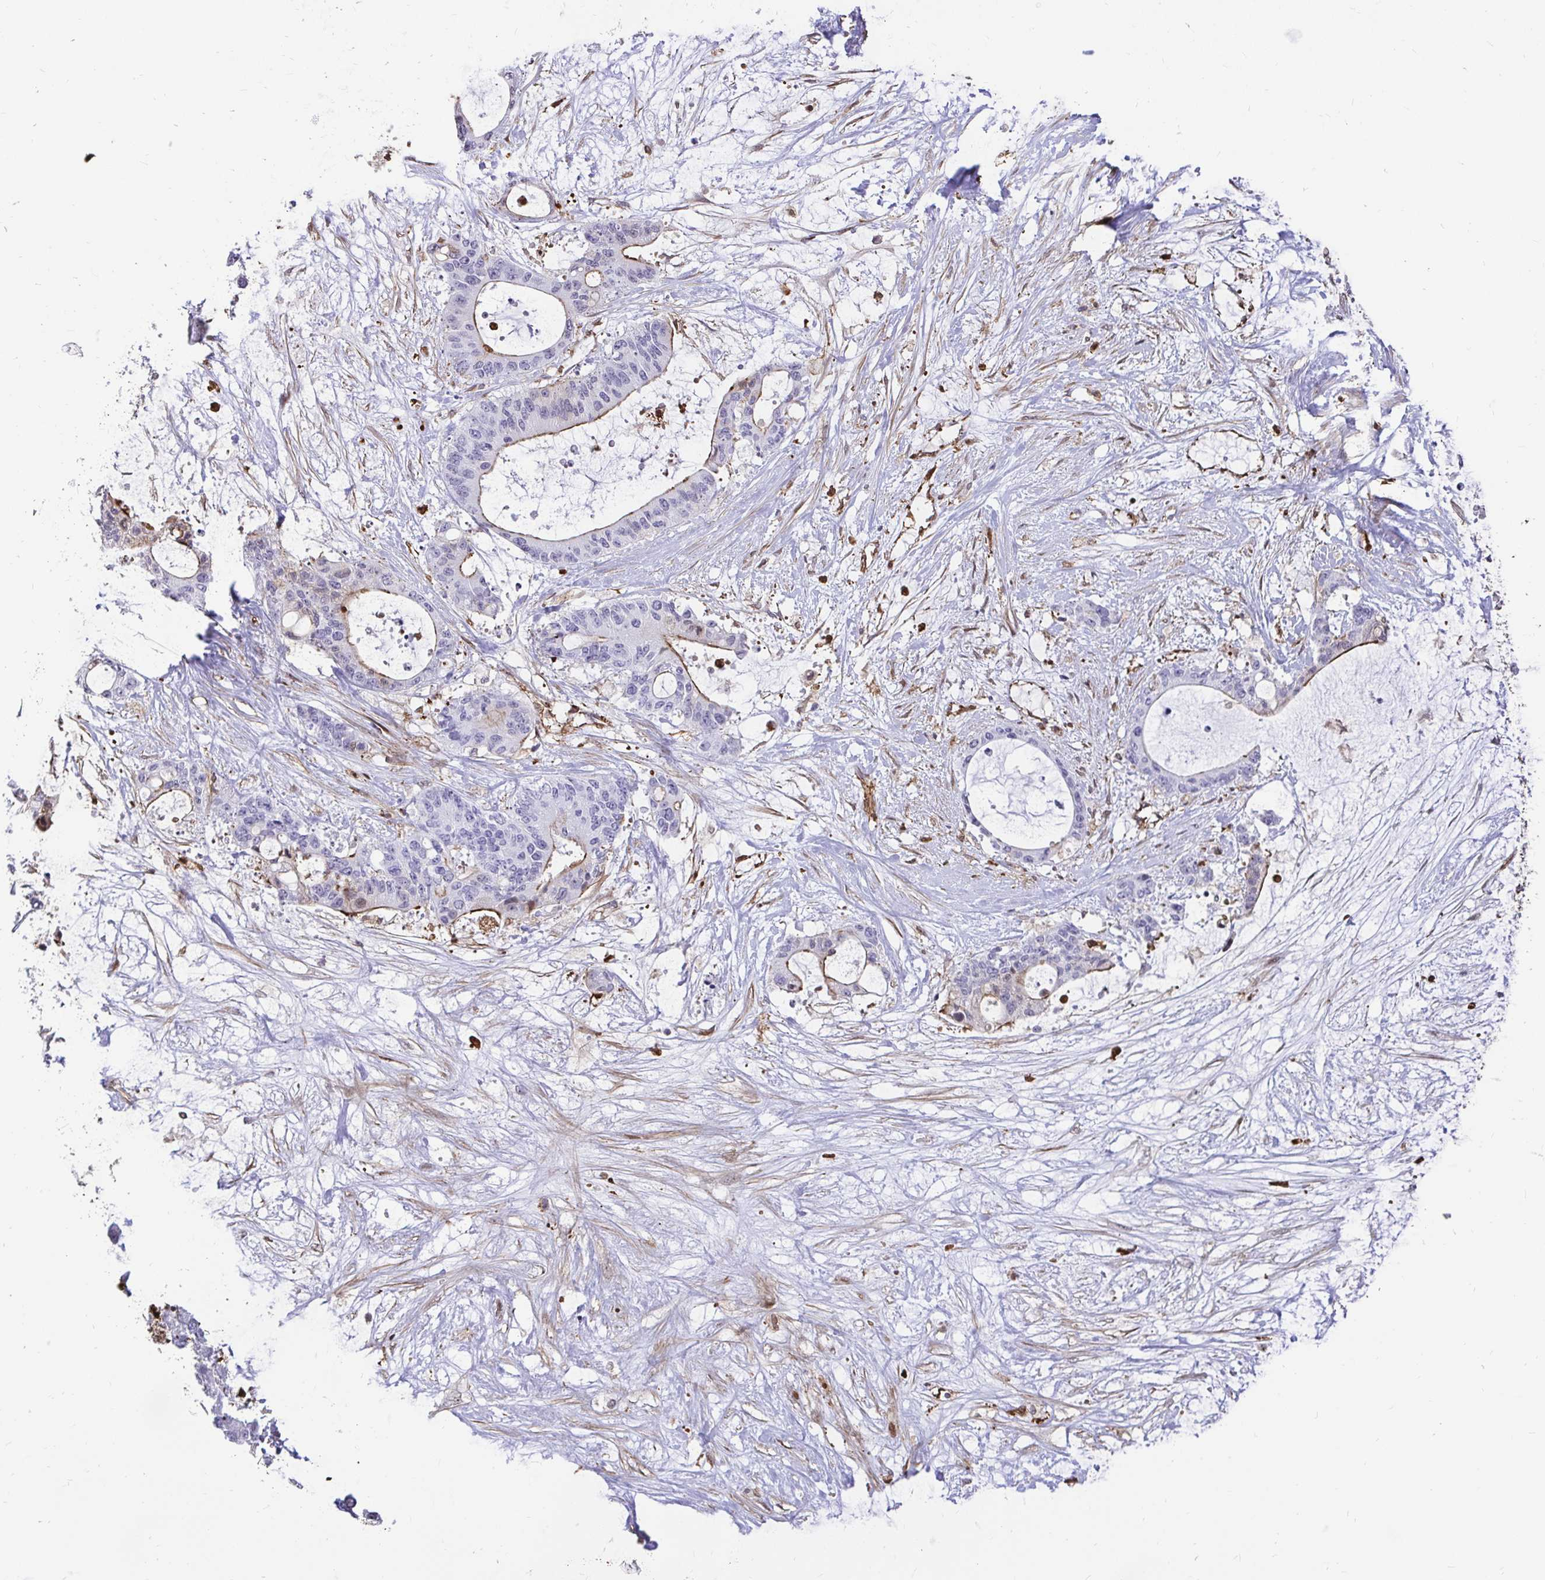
{"staining": {"intensity": "moderate", "quantity": "25%-75%", "location": "cytoplasmic/membranous"}, "tissue": "liver cancer", "cell_type": "Tumor cells", "image_type": "cancer", "snomed": [{"axis": "morphology", "description": "Normal tissue, NOS"}, {"axis": "morphology", "description": "Cholangiocarcinoma"}, {"axis": "topography", "description": "Liver"}, {"axis": "topography", "description": "Peripheral nerve tissue"}], "caption": "Immunohistochemistry (IHC) histopathology image of neoplastic tissue: human cholangiocarcinoma (liver) stained using immunohistochemistry (IHC) displays medium levels of moderate protein expression localized specifically in the cytoplasmic/membranous of tumor cells, appearing as a cytoplasmic/membranous brown color.", "gene": "GSN", "patient": {"sex": "female", "age": 73}}